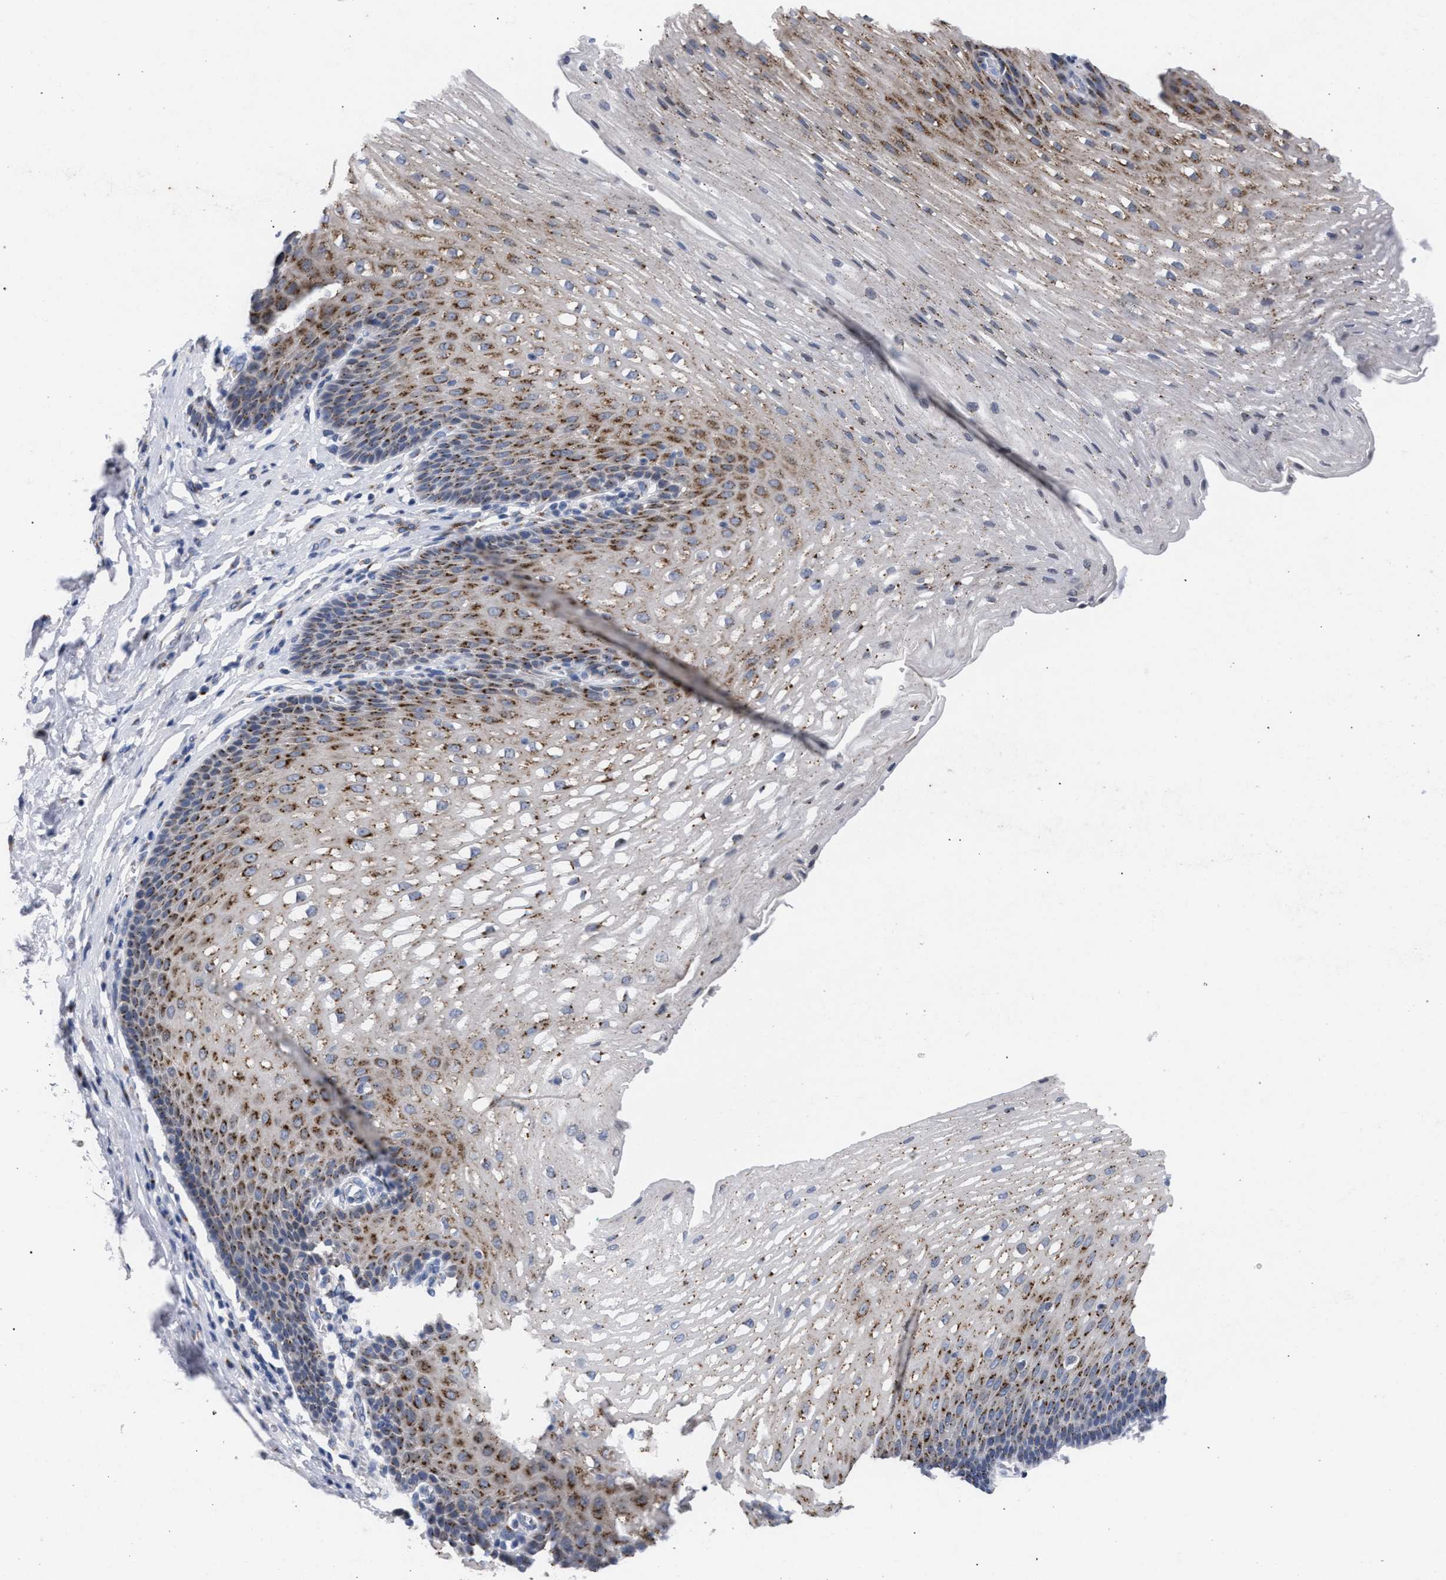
{"staining": {"intensity": "moderate", "quantity": ">75%", "location": "cytoplasmic/membranous"}, "tissue": "esophagus", "cell_type": "Squamous epithelial cells", "image_type": "normal", "snomed": [{"axis": "morphology", "description": "Normal tissue, NOS"}, {"axis": "topography", "description": "Esophagus"}], "caption": "Protein staining reveals moderate cytoplasmic/membranous expression in approximately >75% of squamous epithelial cells in unremarkable esophagus.", "gene": "GOLGA2", "patient": {"sex": "male", "age": 48}}